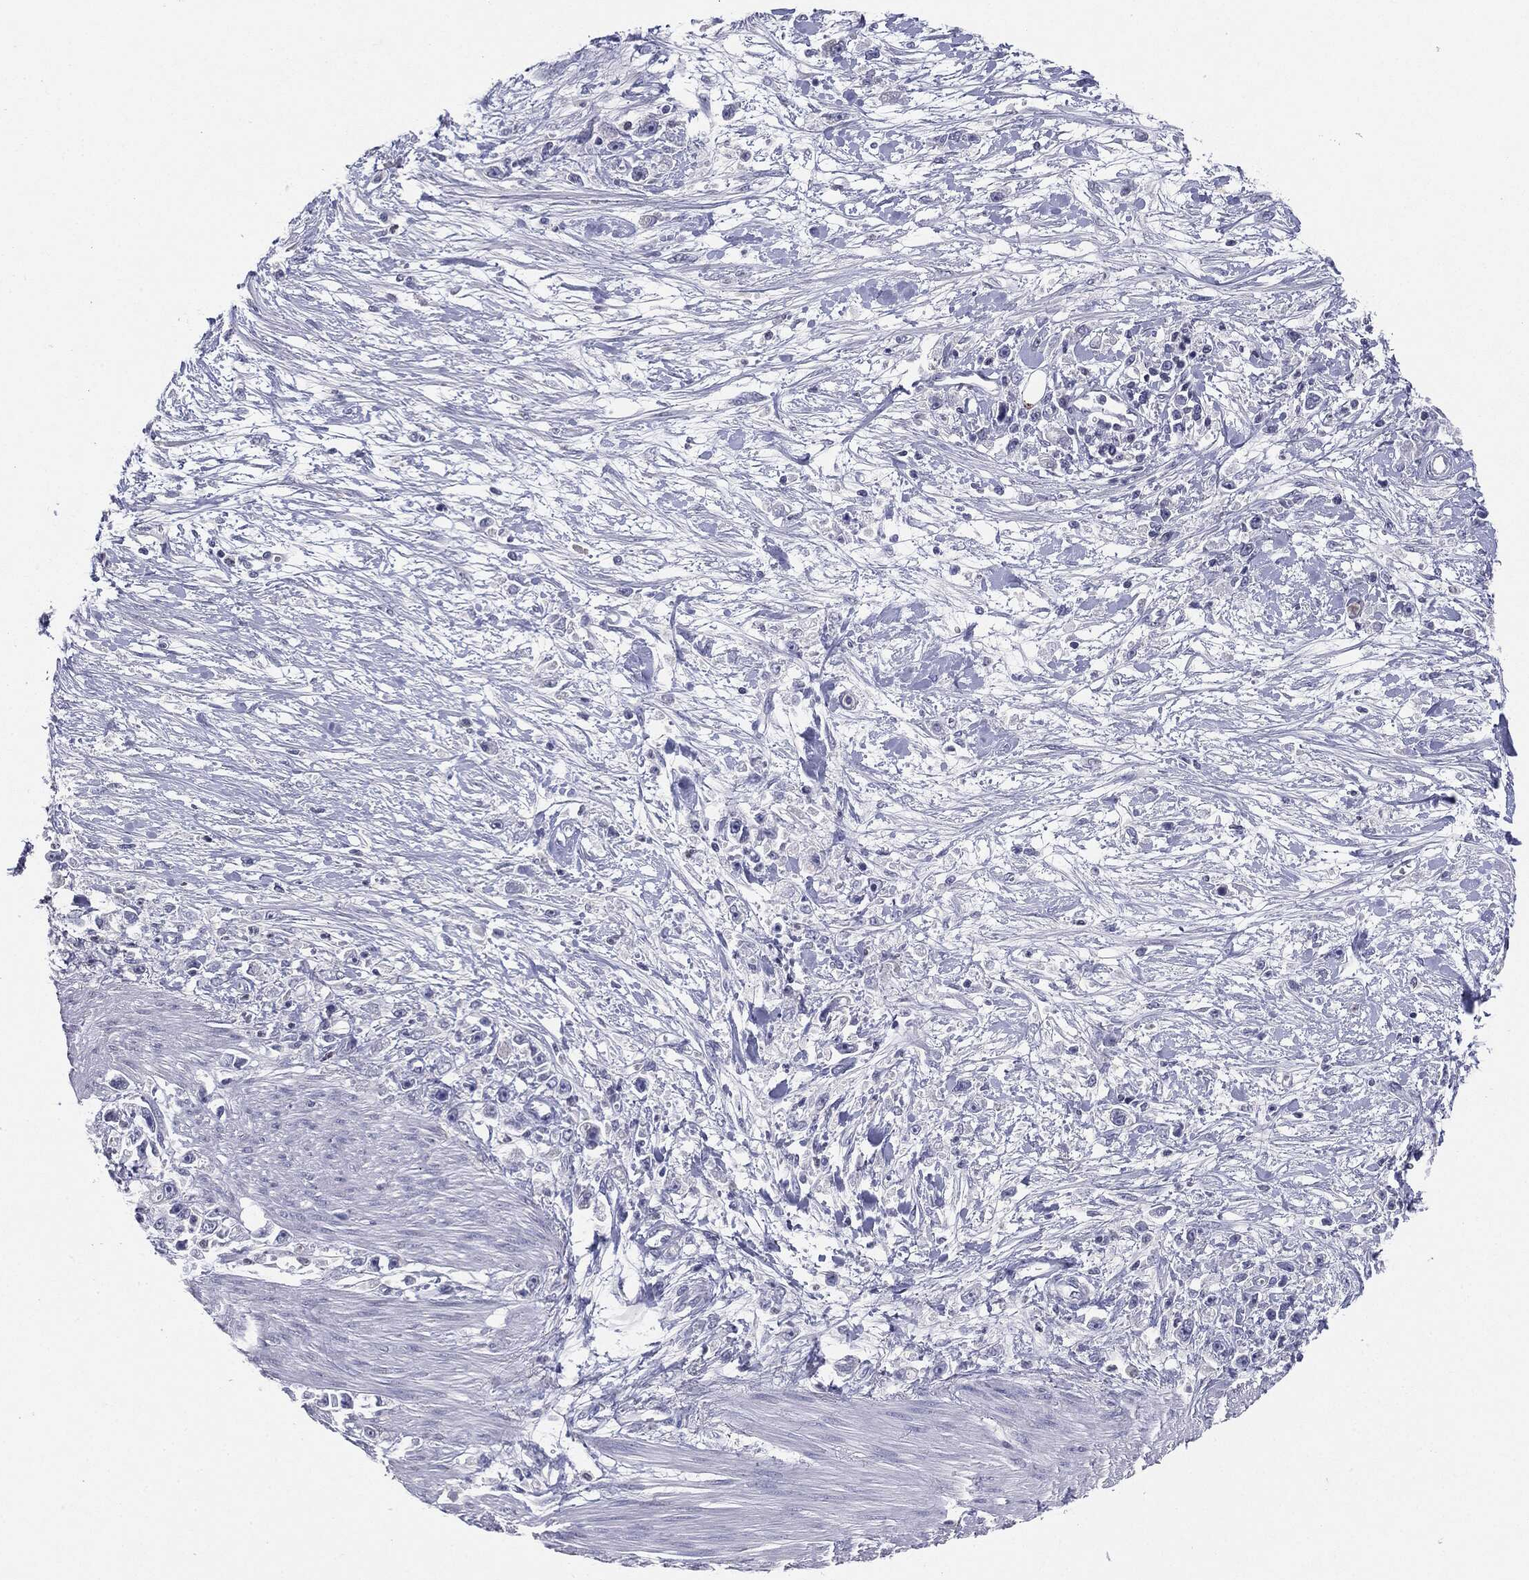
{"staining": {"intensity": "negative", "quantity": "none", "location": "none"}, "tissue": "stomach cancer", "cell_type": "Tumor cells", "image_type": "cancer", "snomed": [{"axis": "morphology", "description": "Adenocarcinoma, NOS"}, {"axis": "topography", "description": "Stomach"}], "caption": "Tumor cells are negative for brown protein staining in stomach adenocarcinoma.", "gene": "SERPINB4", "patient": {"sex": "female", "age": 59}}